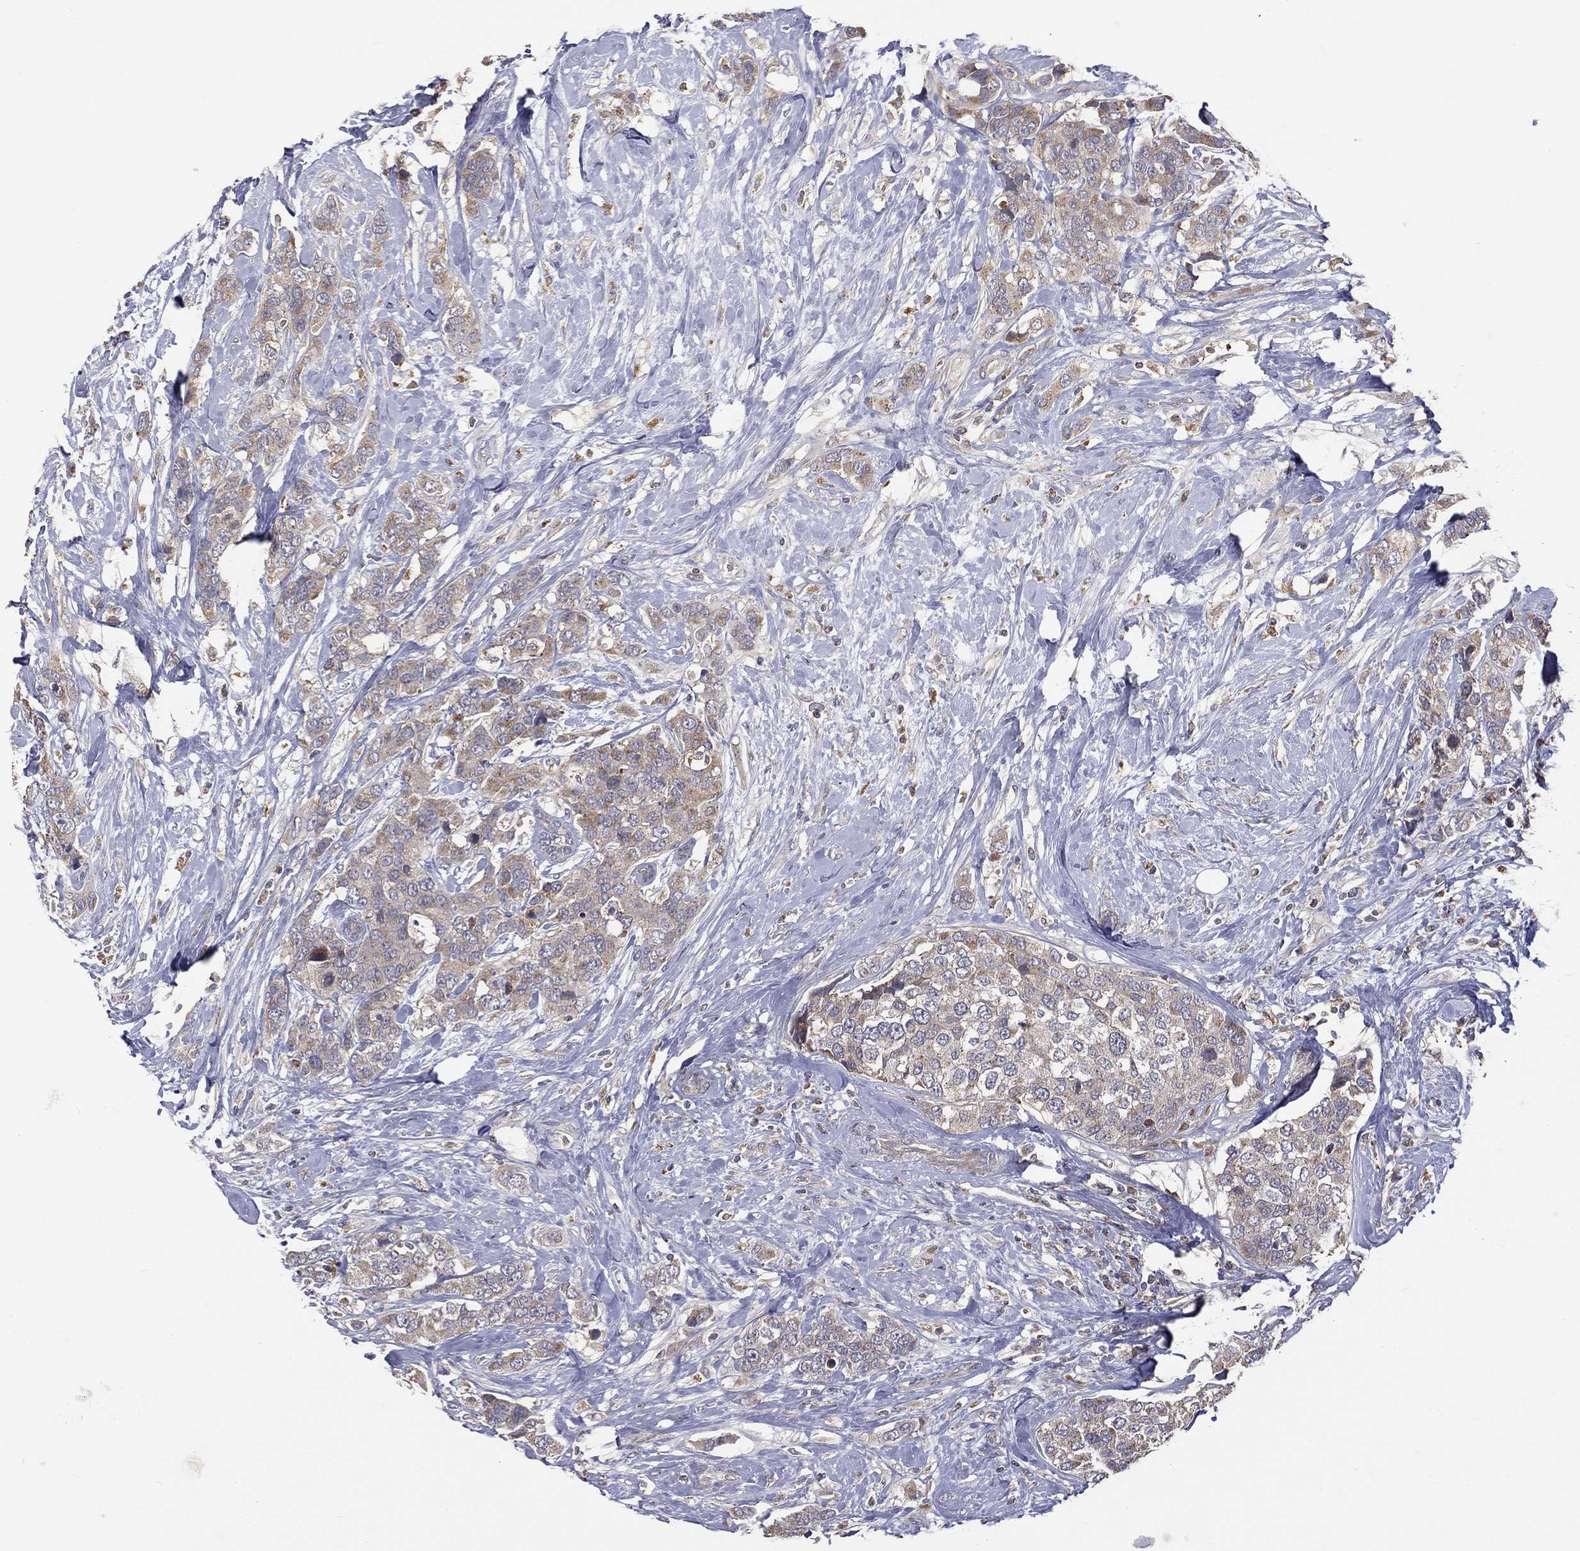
{"staining": {"intensity": "moderate", "quantity": "25%-75%", "location": "cytoplasmic/membranous"}, "tissue": "breast cancer", "cell_type": "Tumor cells", "image_type": "cancer", "snomed": [{"axis": "morphology", "description": "Lobular carcinoma"}, {"axis": "topography", "description": "Breast"}], "caption": "An immunohistochemistry (IHC) photomicrograph of tumor tissue is shown. Protein staining in brown shows moderate cytoplasmic/membranous positivity in breast lobular carcinoma within tumor cells.", "gene": "STARD3", "patient": {"sex": "female", "age": 59}}